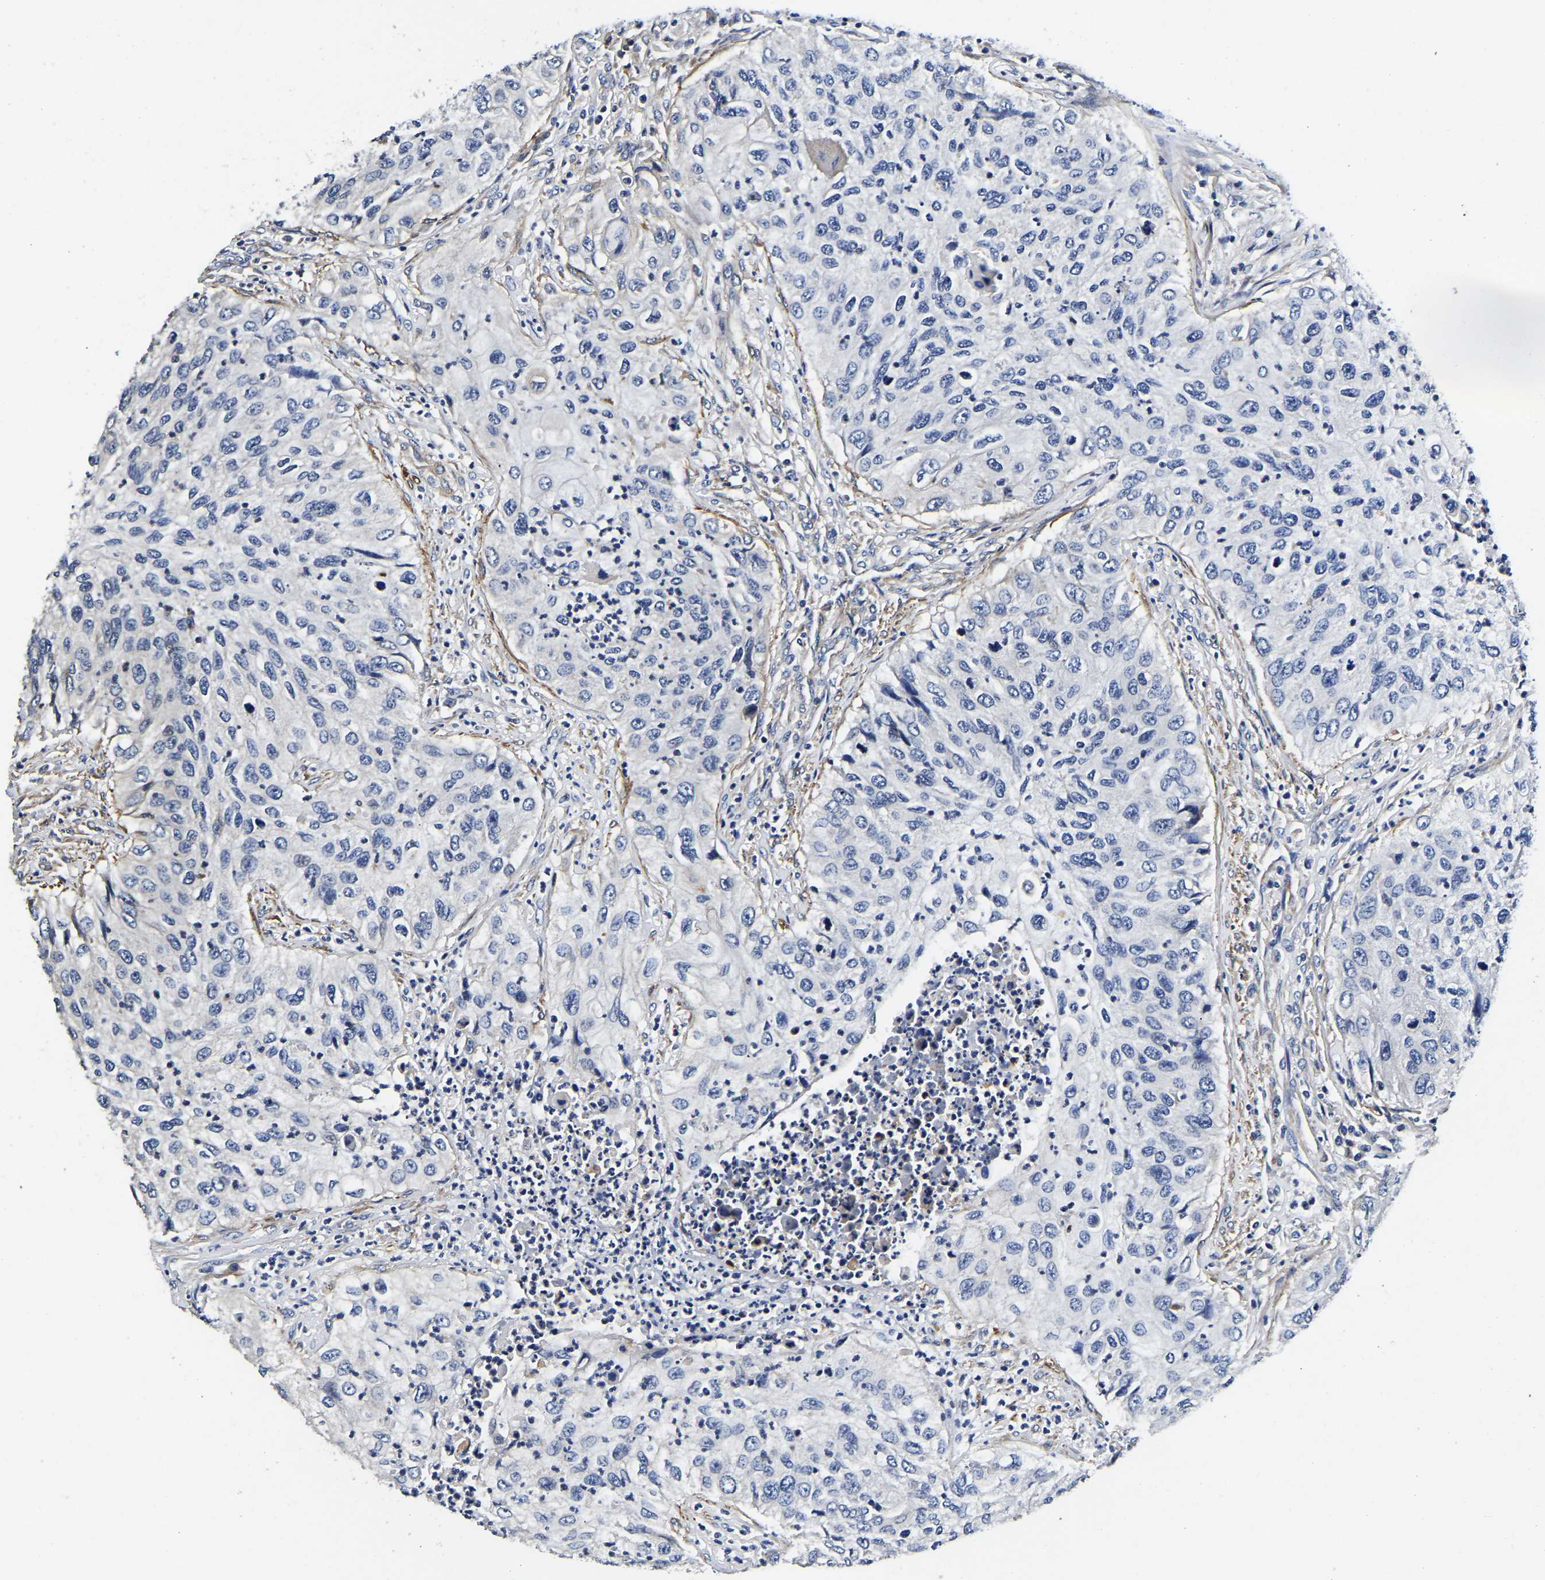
{"staining": {"intensity": "negative", "quantity": "none", "location": "none"}, "tissue": "urothelial cancer", "cell_type": "Tumor cells", "image_type": "cancer", "snomed": [{"axis": "morphology", "description": "Urothelial carcinoma, High grade"}, {"axis": "topography", "description": "Urinary bladder"}], "caption": "This is a image of immunohistochemistry (IHC) staining of urothelial cancer, which shows no expression in tumor cells. (Brightfield microscopy of DAB IHC at high magnification).", "gene": "KCTD17", "patient": {"sex": "female", "age": 60}}